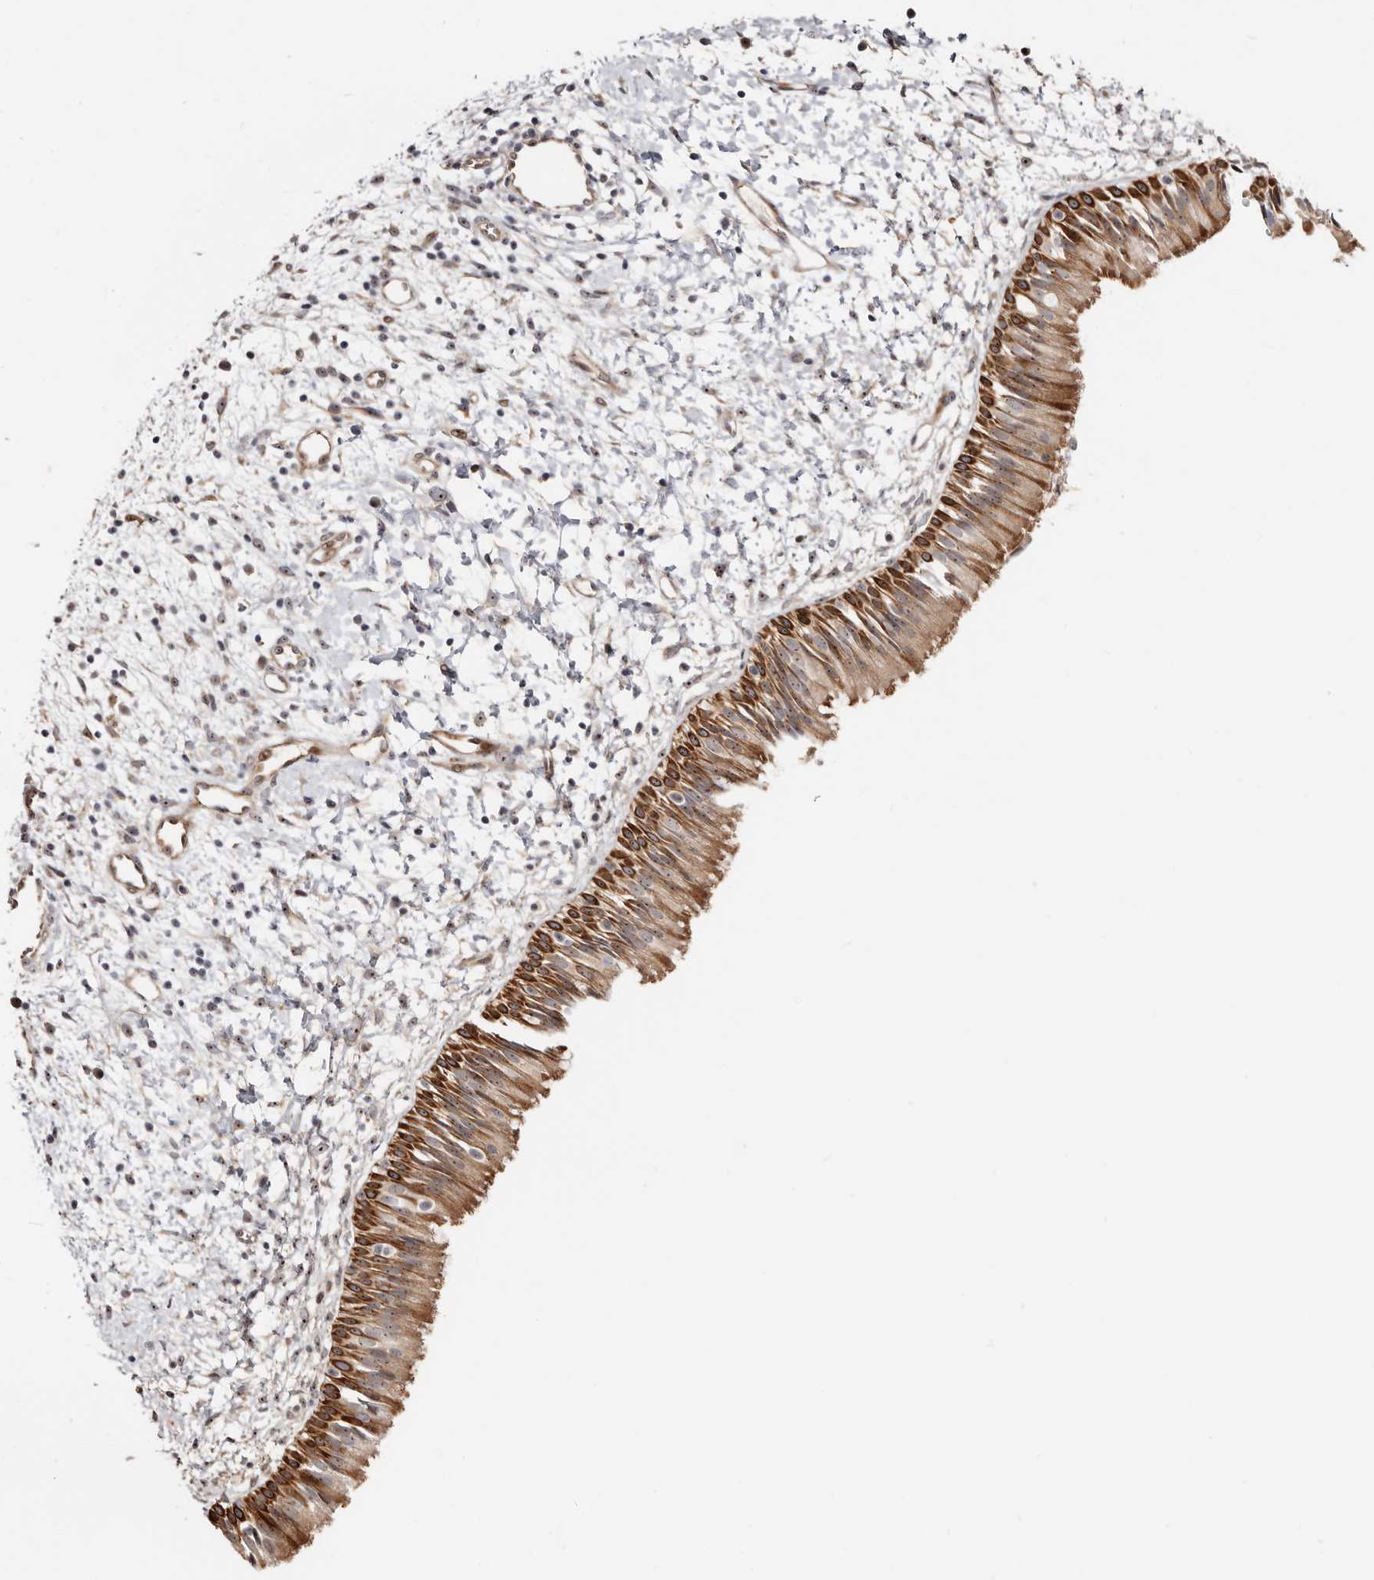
{"staining": {"intensity": "strong", "quantity": ">75%", "location": "cytoplasmic/membranous"}, "tissue": "nasopharynx", "cell_type": "Respiratory epithelial cells", "image_type": "normal", "snomed": [{"axis": "morphology", "description": "Normal tissue, NOS"}, {"axis": "topography", "description": "Nasopharynx"}], "caption": "Immunohistochemistry image of unremarkable nasopharynx: human nasopharynx stained using immunohistochemistry (IHC) displays high levels of strong protein expression localized specifically in the cytoplasmic/membranous of respiratory epithelial cells, appearing as a cytoplasmic/membranous brown color.", "gene": "ODF2L", "patient": {"sex": "male", "age": 22}}